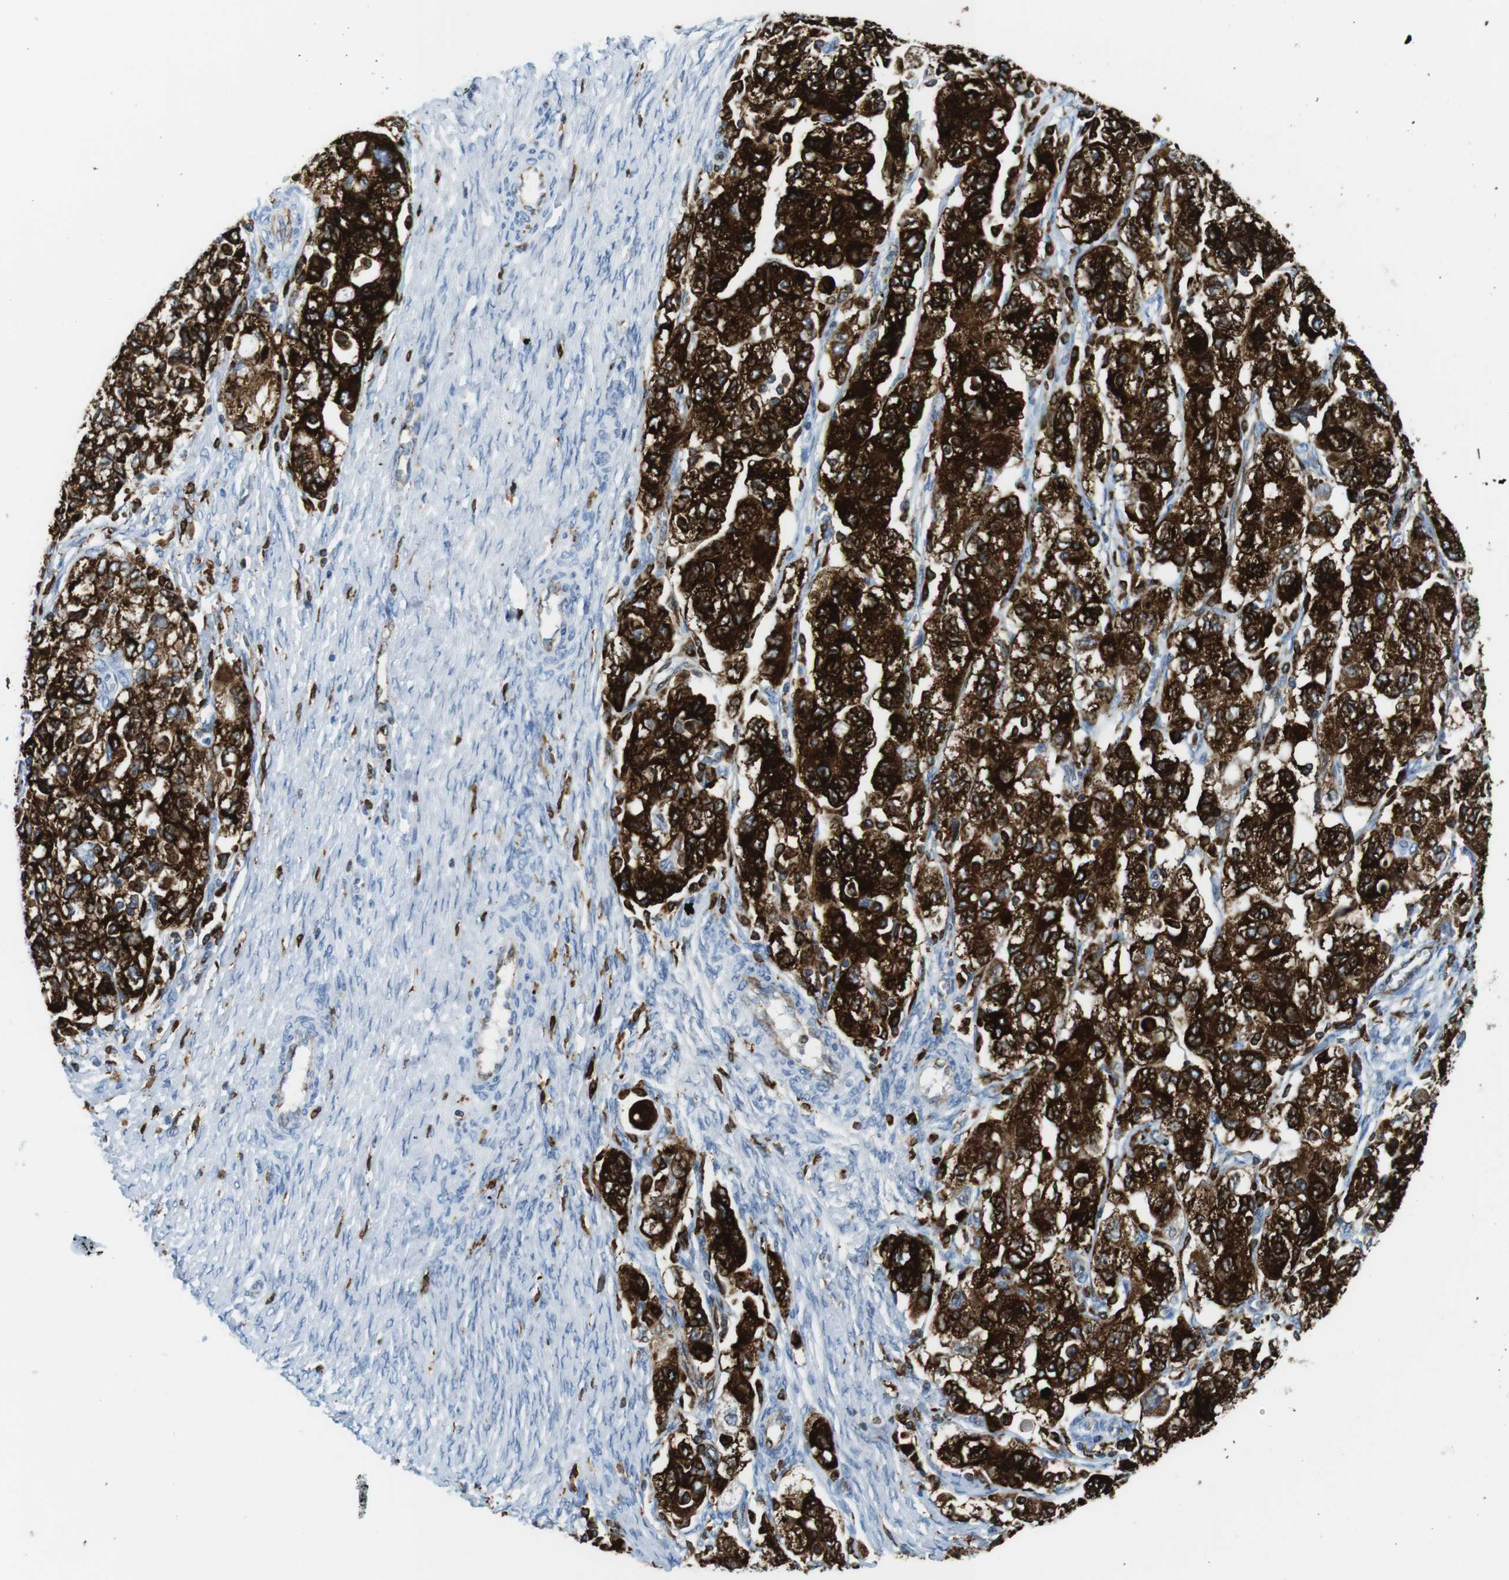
{"staining": {"intensity": "strong", "quantity": ">75%", "location": "cytoplasmic/membranous"}, "tissue": "ovarian cancer", "cell_type": "Tumor cells", "image_type": "cancer", "snomed": [{"axis": "morphology", "description": "Carcinoma, NOS"}, {"axis": "morphology", "description": "Cystadenocarcinoma, serous, NOS"}, {"axis": "topography", "description": "Ovary"}], "caption": "There is high levels of strong cytoplasmic/membranous positivity in tumor cells of carcinoma (ovarian), as demonstrated by immunohistochemical staining (brown color).", "gene": "CIITA", "patient": {"sex": "female", "age": 69}}